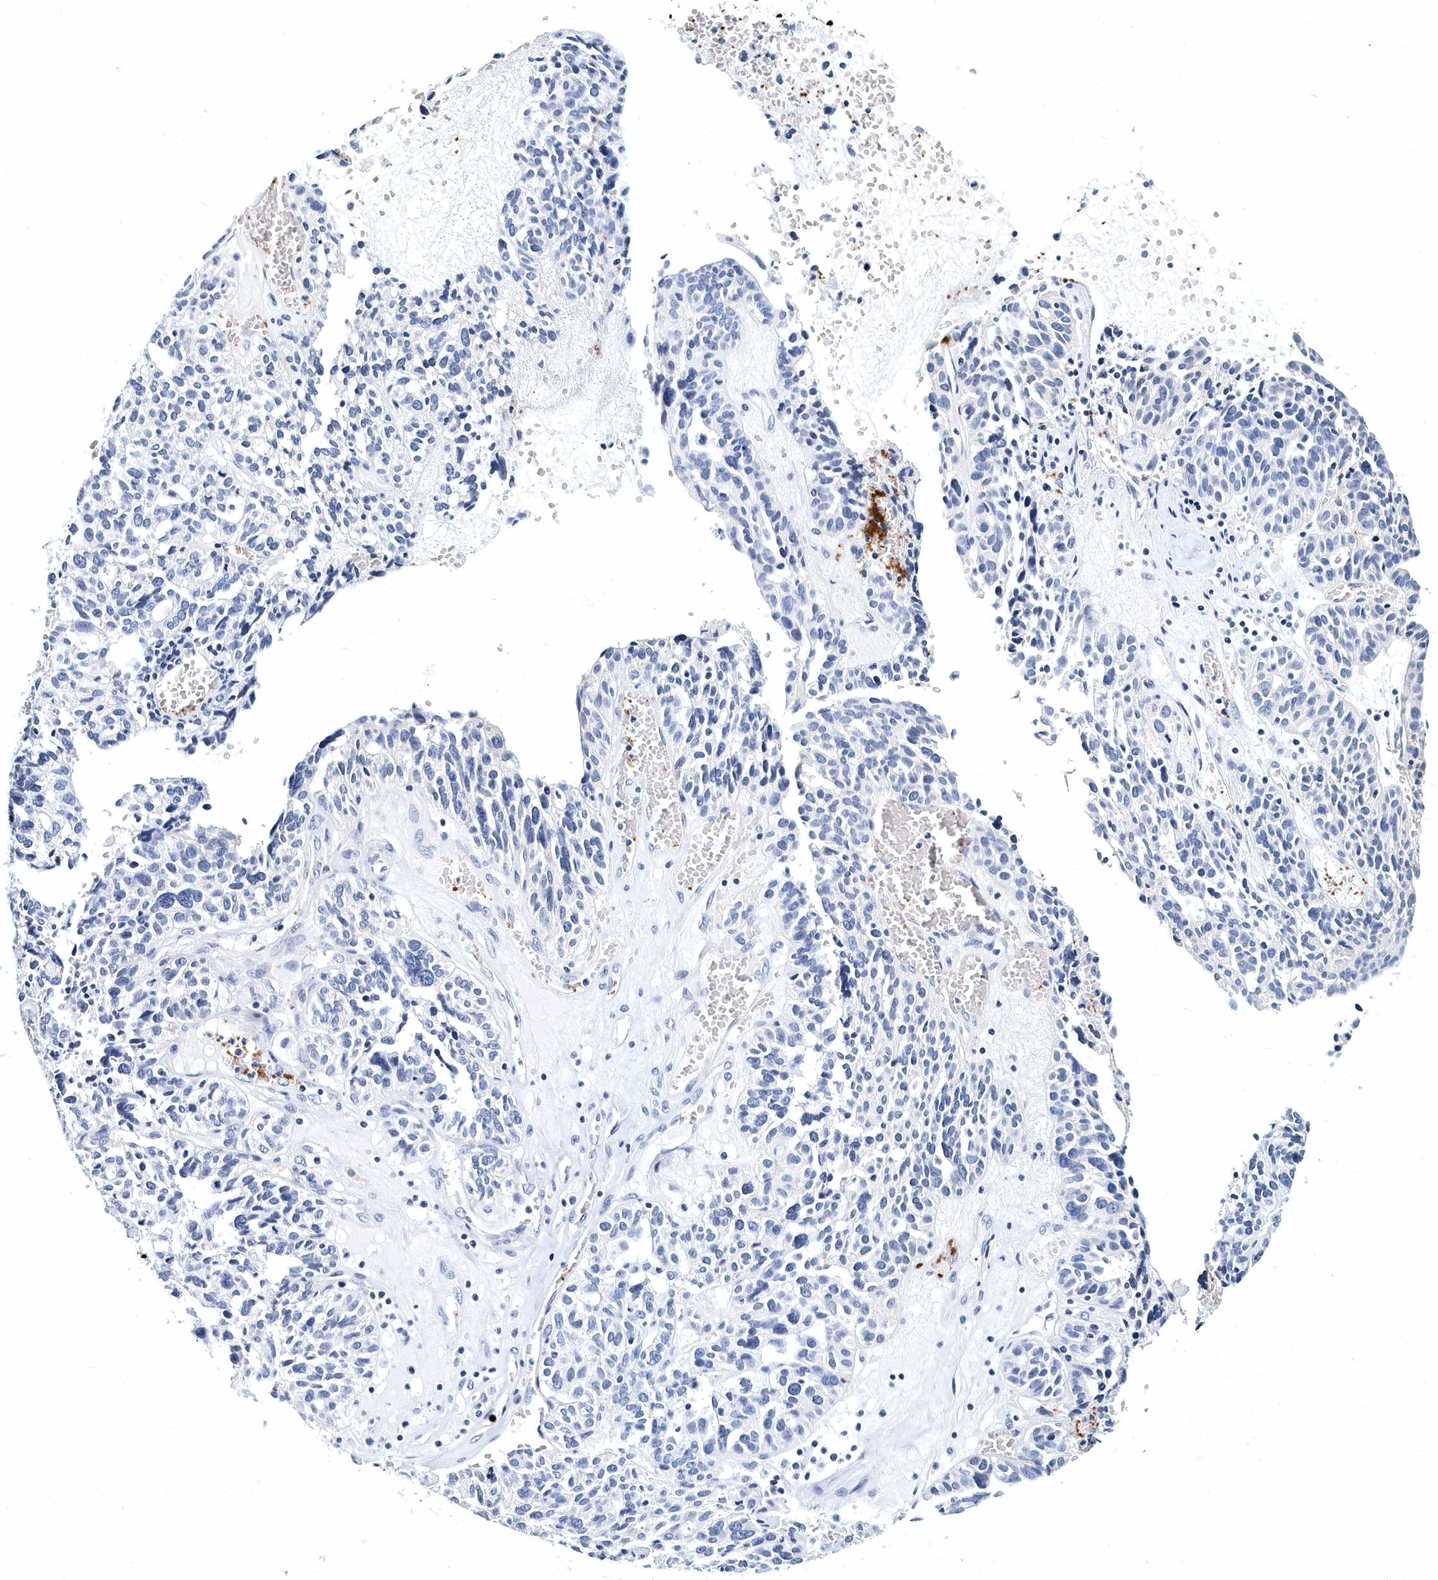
{"staining": {"intensity": "negative", "quantity": "none", "location": "none"}, "tissue": "ovarian cancer", "cell_type": "Tumor cells", "image_type": "cancer", "snomed": [{"axis": "morphology", "description": "Cystadenocarcinoma, serous, NOS"}, {"axis": "topography", "description": "Ovary"}], "caption": "There is no significant expression in tumor cells of ovarian cancer (serous cystadenocarcinoma).", "gene": "ITGA2B", "patient": {"sex": "female", "age": 59}}